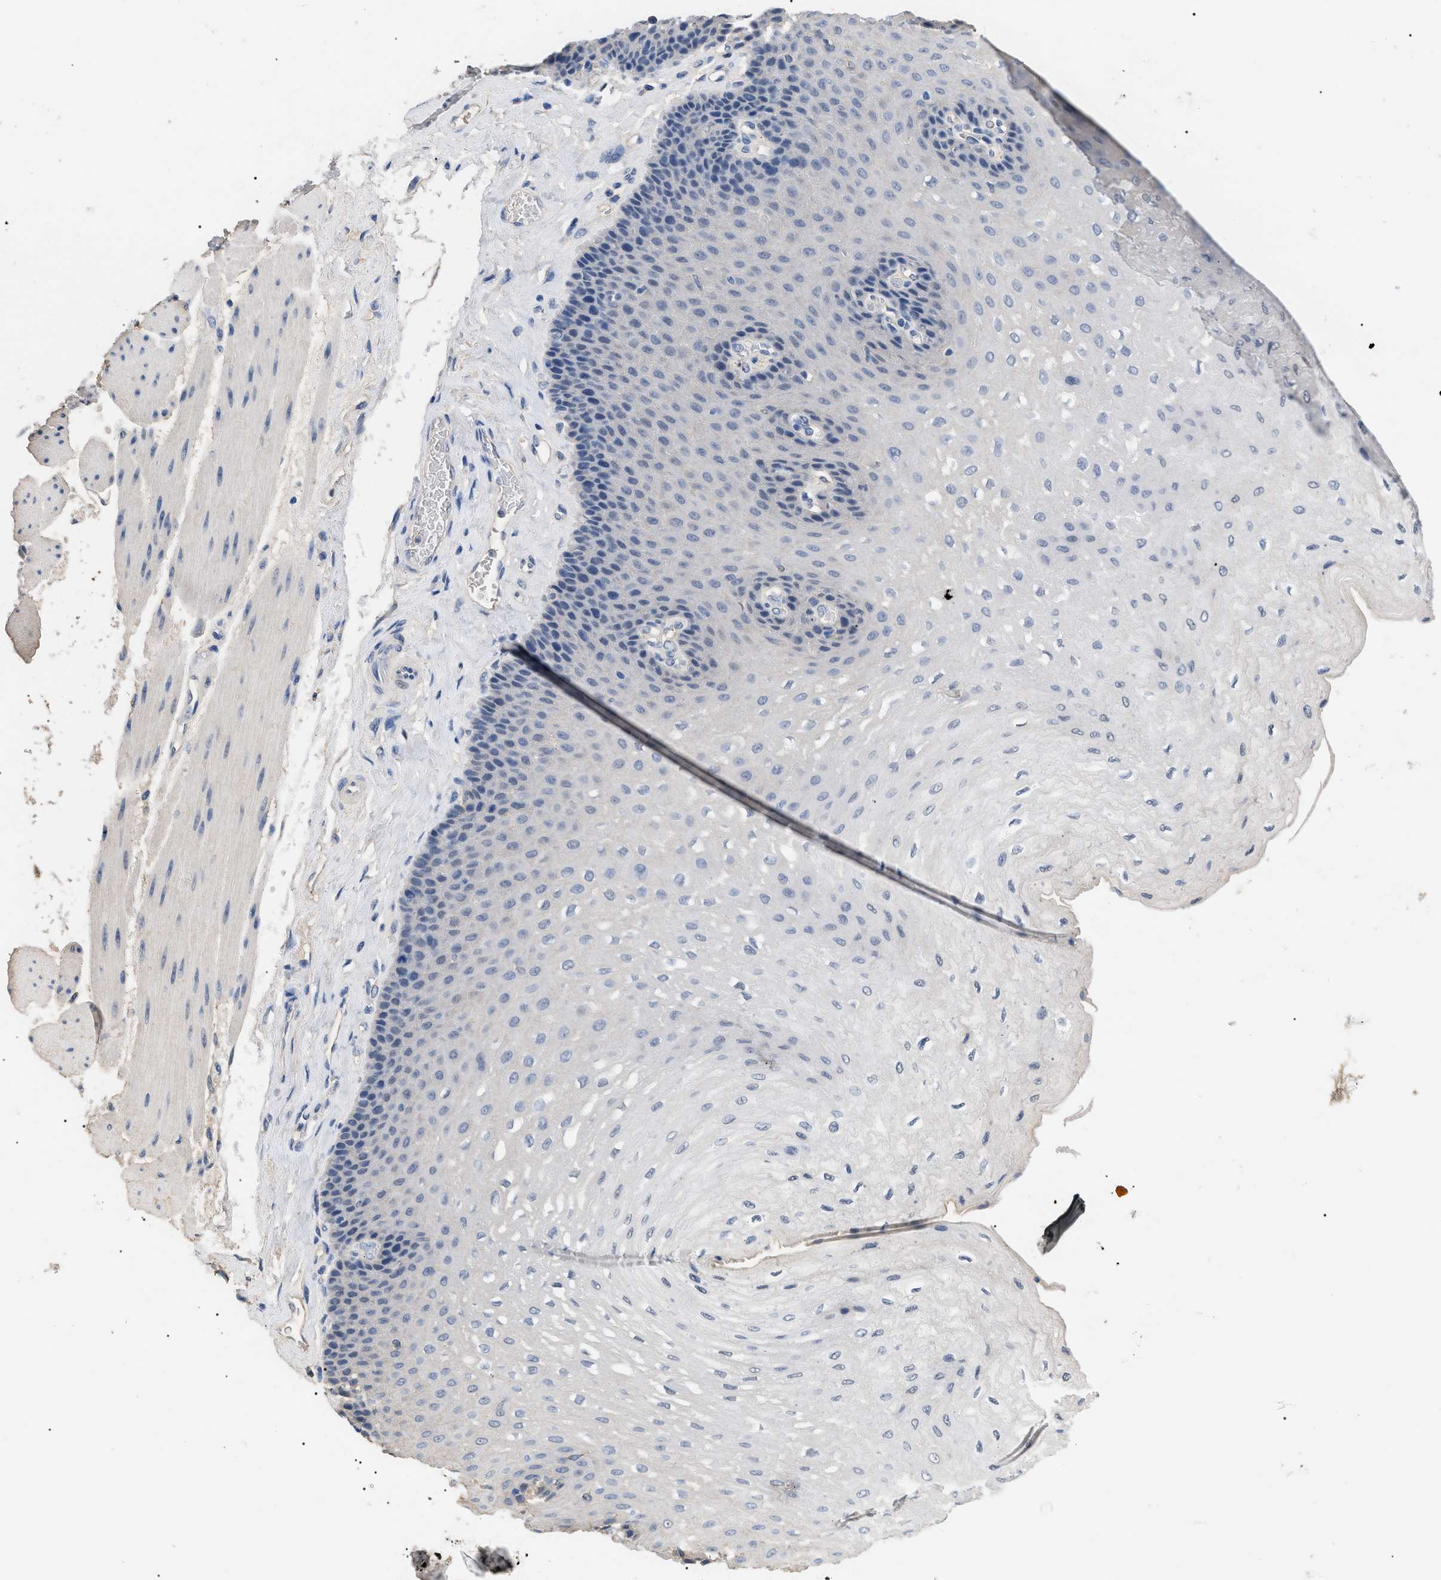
{"staining": {"intensity": "negative", "quantity": "none", "location": "none"}, "tissue": "esophagus", "cell_type": "Squamous epithelial cells", "image_type": "normal", "snomed": [{"axis": "morphology", "description": "Normal tissue, NOS"}, {"axis": "topography", "description": "Esophagus"}], "caption": "High power microscopy photomicrograph of an IHC micrograph of benign esophagus, revealing no significant positivity in squamous epithelial cells. (Stains: DAB IHC with hematoxylin counter stain, Microscopy: brightfield microscopy at high magnification).", "gene": "PRRT2", "patient": {"sex": "female", "age": 72}}